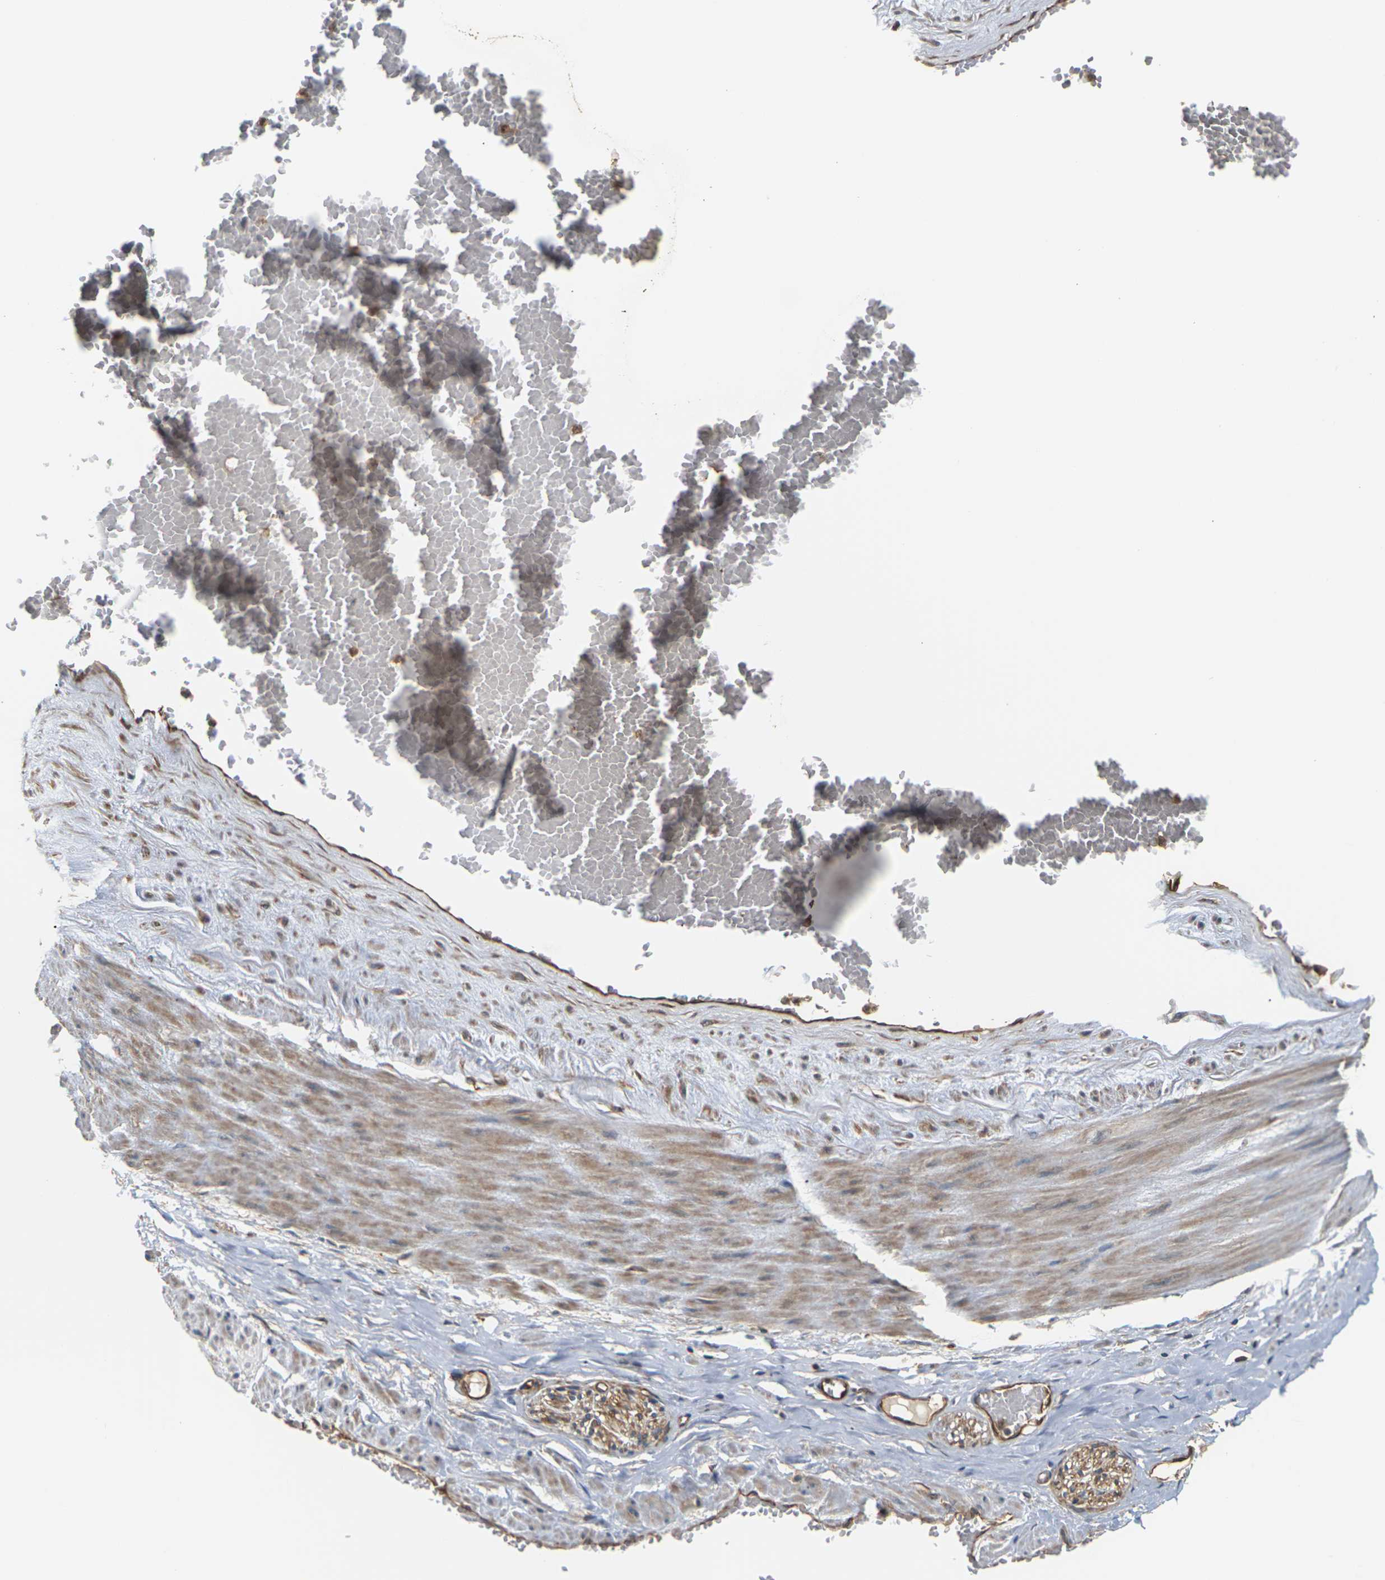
{"staining": {"intensity": "negative", "quantity": "none", "location": "none"}, "tissue": "adipose tissue", "cell_type": "Adipocytes", "image_type": "normal", "snomed": [{"axis": "morphology", "description": "Normal tissue, NOS"}, {"axis": "topography", "description": "Soft tissue"}, {"axis": "topography", "description": "Vascular tissue"}], "caption": "Protein analysis of benign adipose tissue reveals no significant staining in adipocytes. The staining was performed using DAB (3,3'-diaminobenzidine) to visualize the protein expression in brown, while the nuclei were stained in blue with hematoxylin (Magnification: 20x).", "gene": "PCDHB4", "patient": {"sex": "female", "age": 35}}